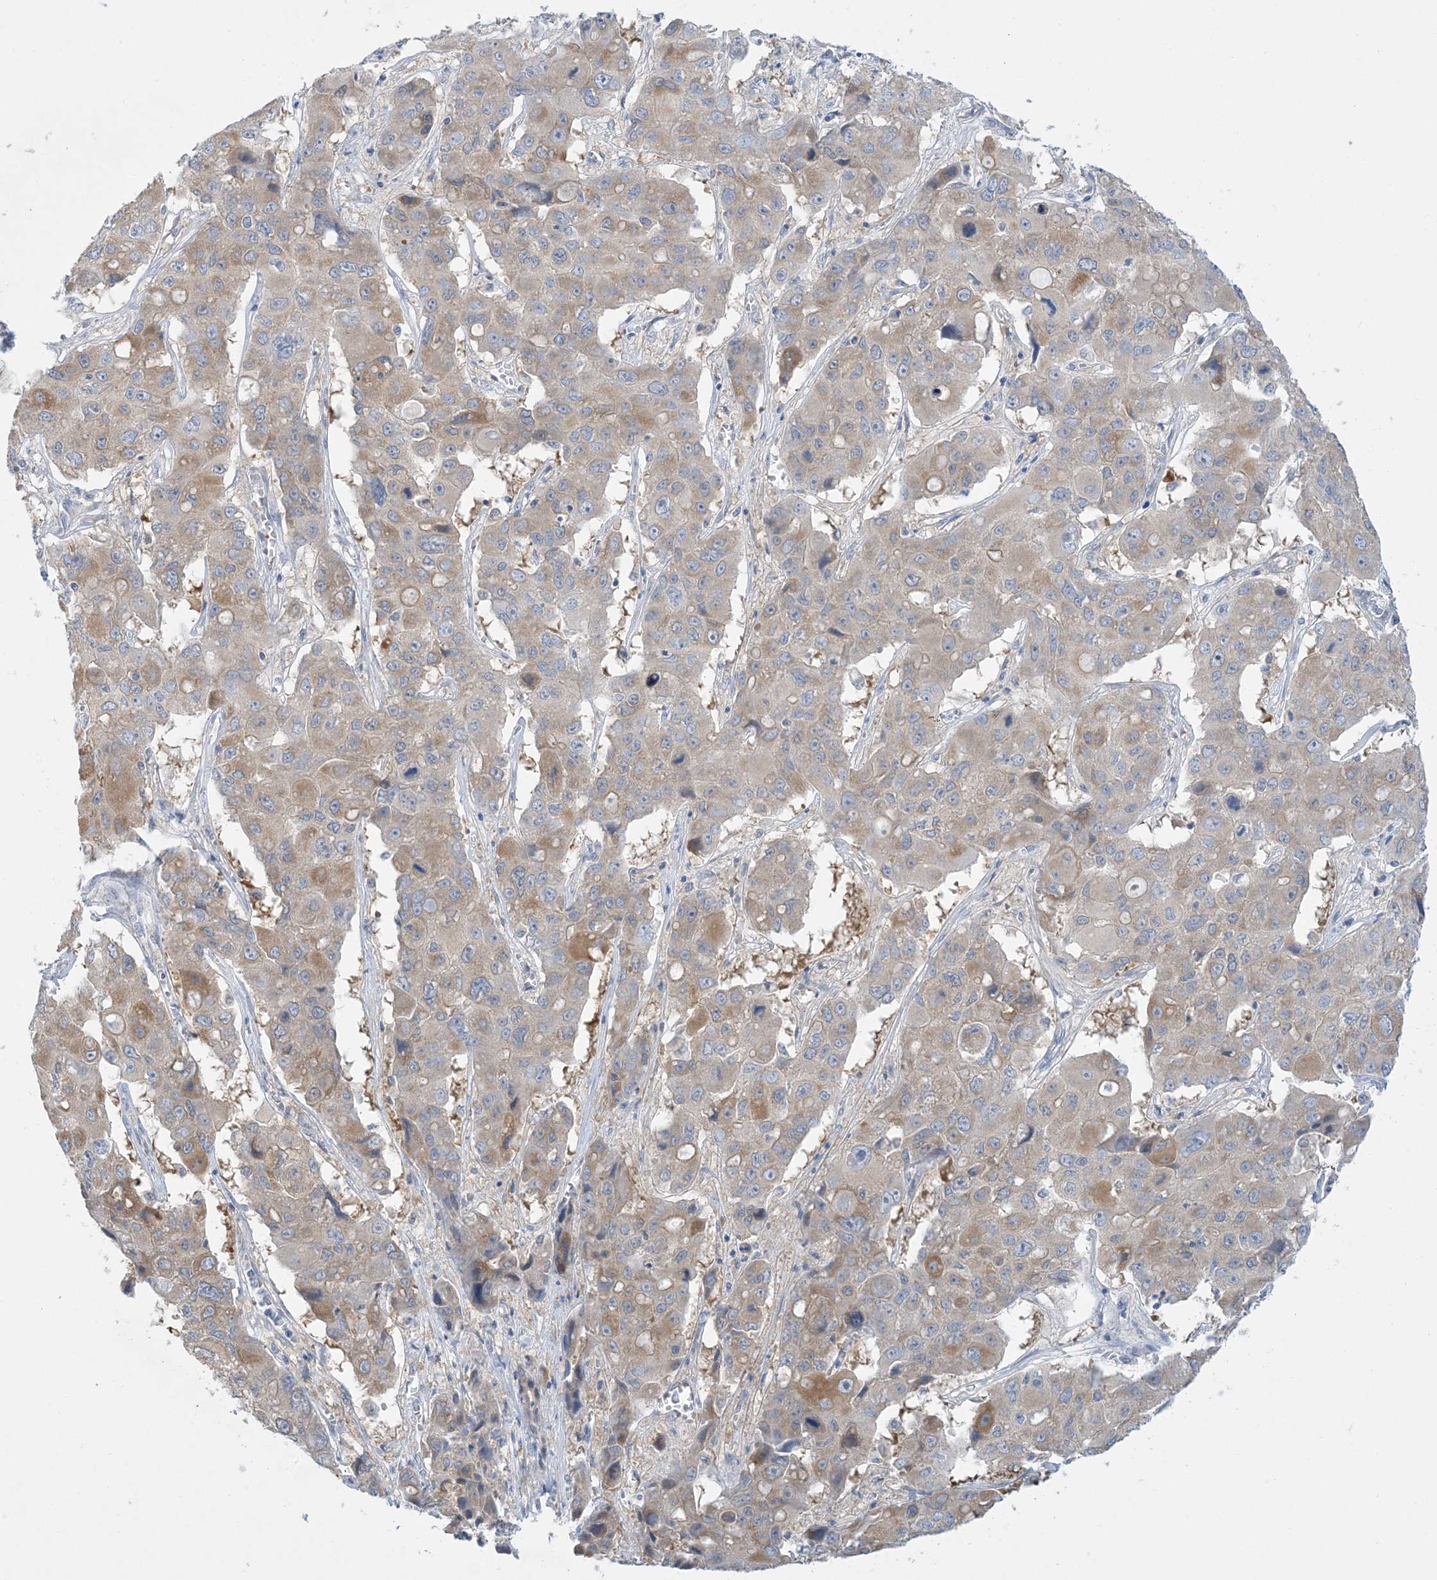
{"staining": {"intensity": "moderate", "quantity": "<25%", "location": "cytoplasmic/membranous"}, "tissue": "liver cancer", "cell_type": "Tumor cells", "image_type": "cancer", "snomed": [{"axis": "morphology", "description": "Cholangiocarcinoma"}, {"axis": "topography", "description": "Liver"}], "caption": "Immunohistochemistry (DAB (3,3'-diaminobenzidine)) staining of liver cancer shows moderate cytoplasmic/membranous protein expression in approximately <25% of tumor cells. The staining was performed using DAB (3,3'-diaminobenzidine) to visualize the protein expression in brown, while the nuclei were stained in blue with hematoxylin (Magnification: 20x).", "gene": "MRPS18A", "patient": {"sex": "male", "age": 67}}